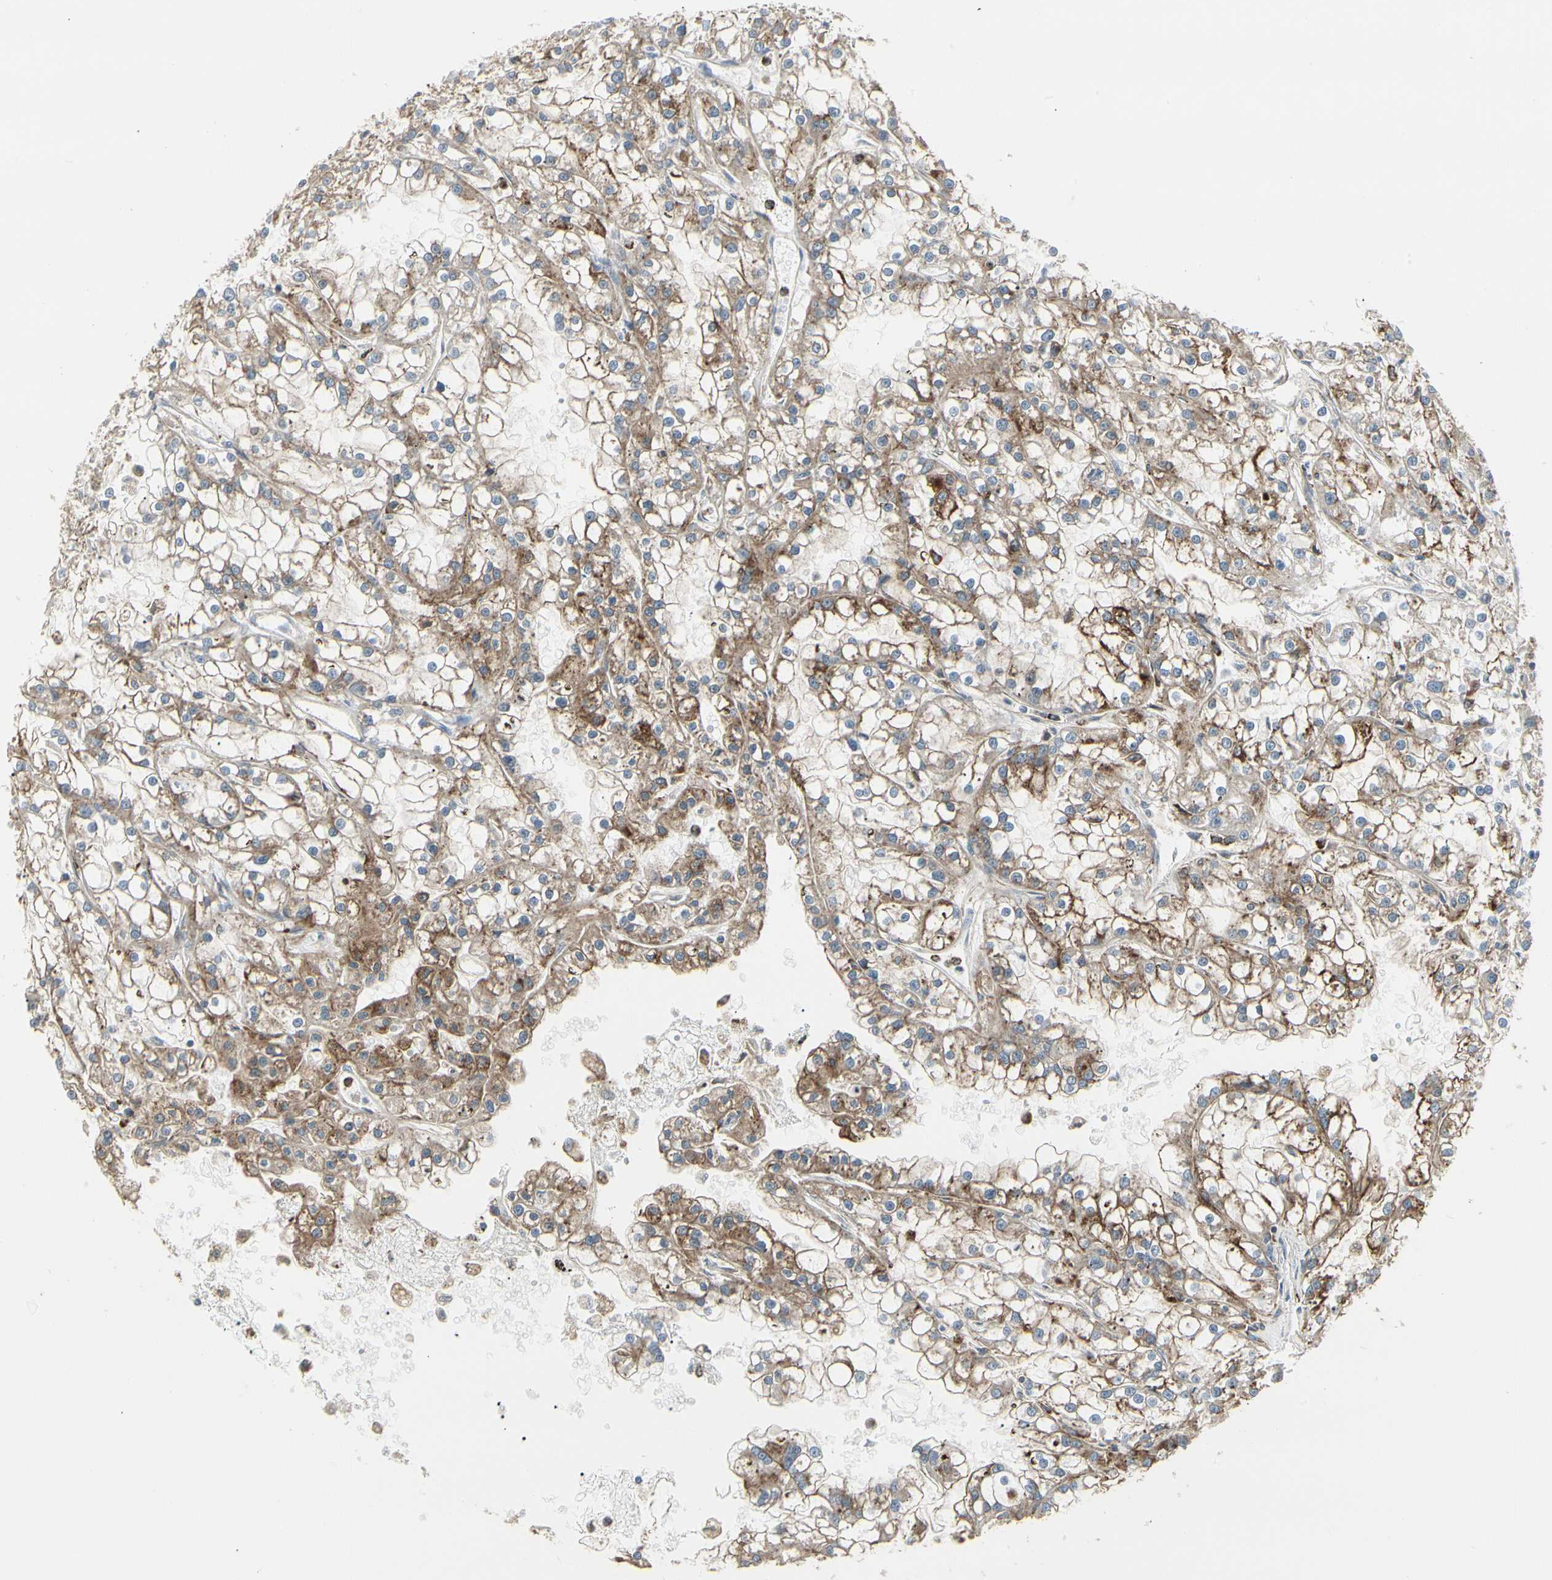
{"staining": {"intensity": "moderate", "quantity": ">75%", "location": "cytoplasmic/membranous"}, "tissue": "renal cancer", "cell_type": "Tumor cells", "image_type": "cancer", "snomed": [{"axis": "morphology", "description": "Adenocarcinoma, NOS"}, {"axis": "topography", "description": "Kidney"}], "caption": "High-power microscopy captured an immunohistochemistry photomicrograph of renal adenocarcinoma, revealing moderate cytoplasmic/membranous positivity in about >75% of tumor cells.", "gene": "ATP6V1B2", "patient": {"sex": "female", "age": 52}}